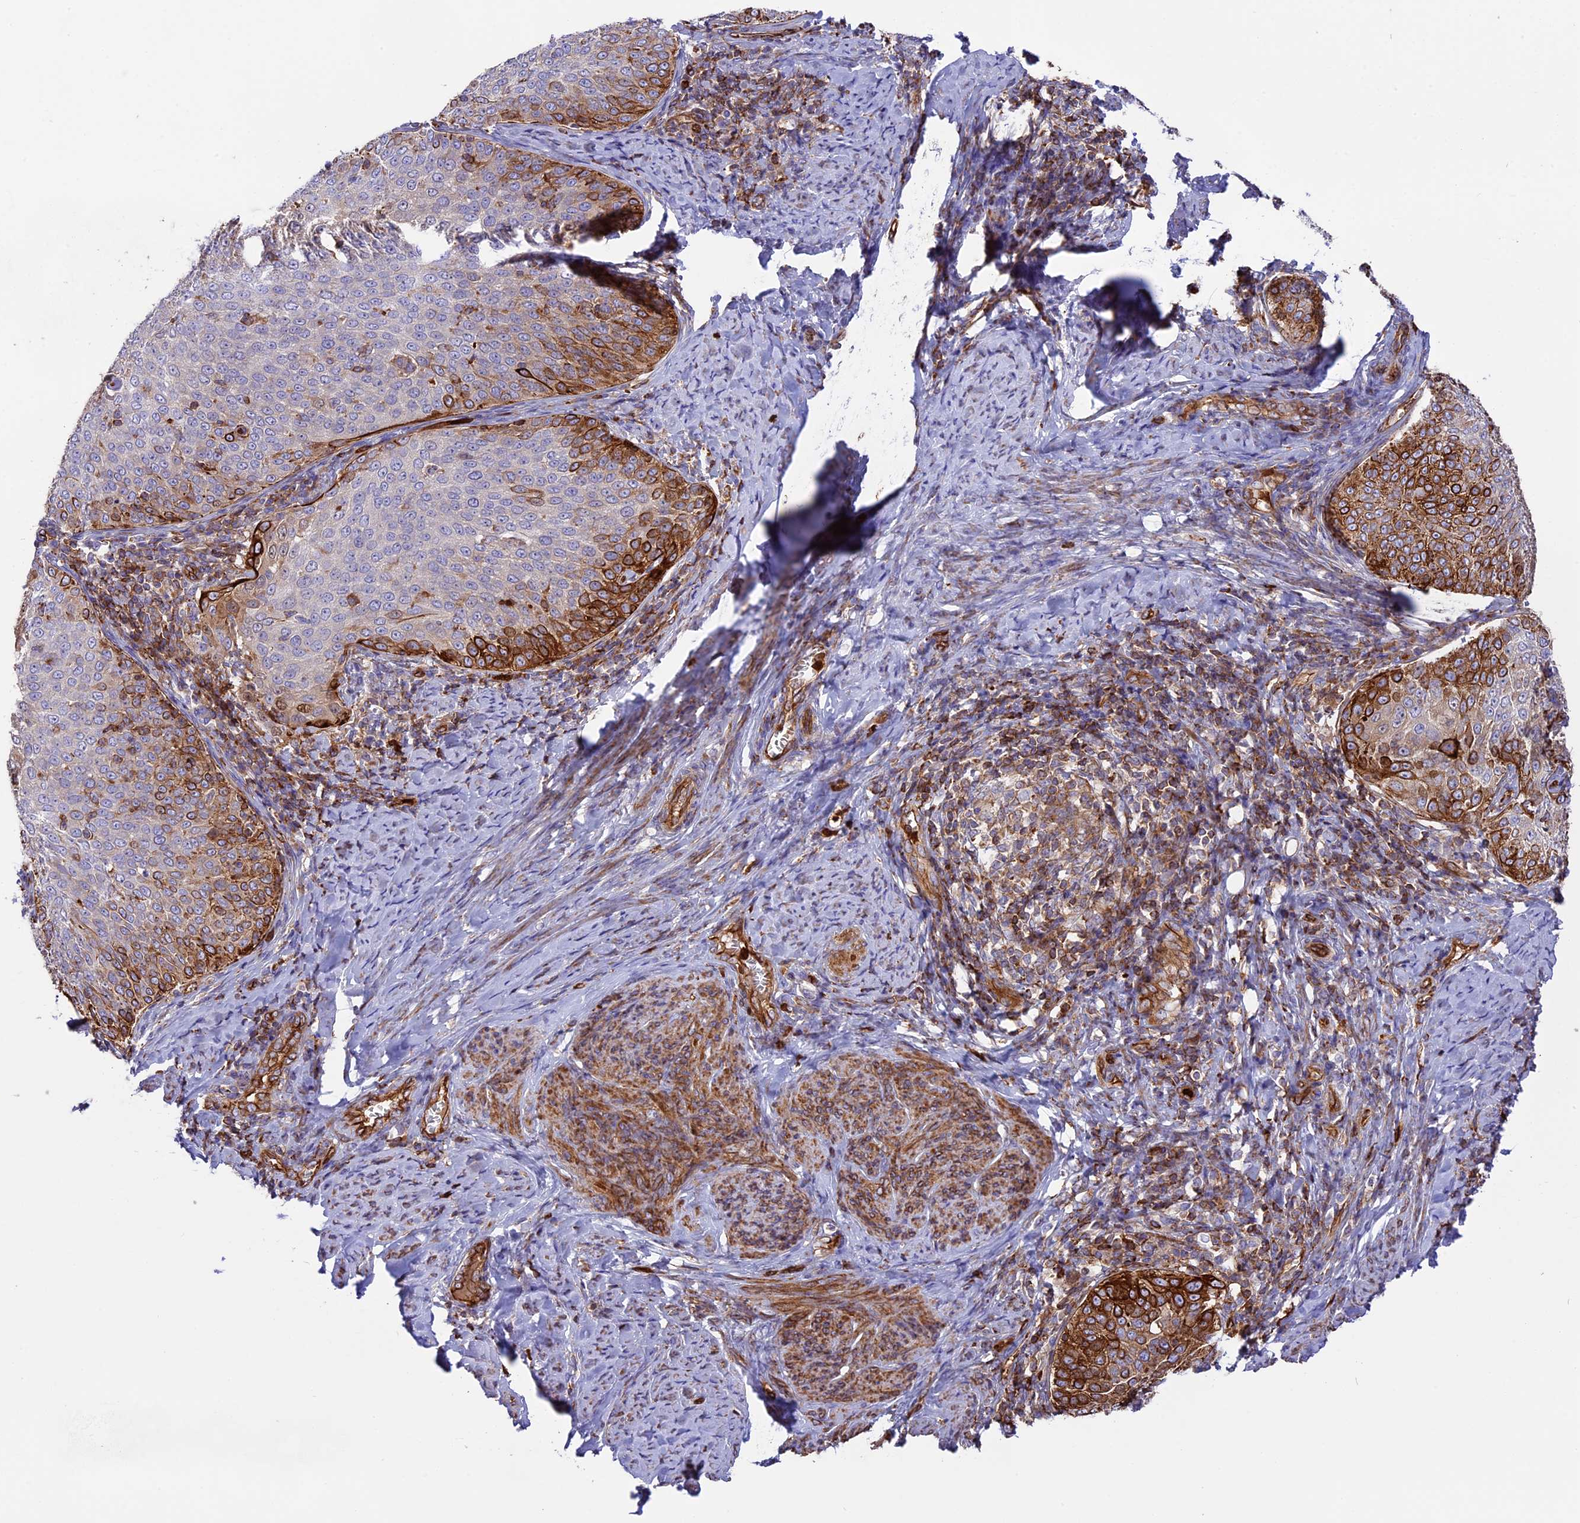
{"staining": {"intensity": "moderate", "quantity": "25%-75%", "location": "cytoplasmic/membranous"}, "tissue": "cervical cancer", "cell_type": "Tumor cells", "image_type": "cancer", "snomed": [{"axis": "morphology", "description": "Squamous cell carcinoma, NOS"}, {"axis": "topography", "description": "Cervix"}], "caption": "Immunohistochemistry (IHC) micrograph of human cervical cancer (squamous cell carcinoma) stained for a protein (brown), which shows medium levels of moderate cytoplasmic/membranous expression in approximately 25%-75% of tumor cells.", "gene": "CD99L2", "patient": {"sex": "female", "age": 57}}